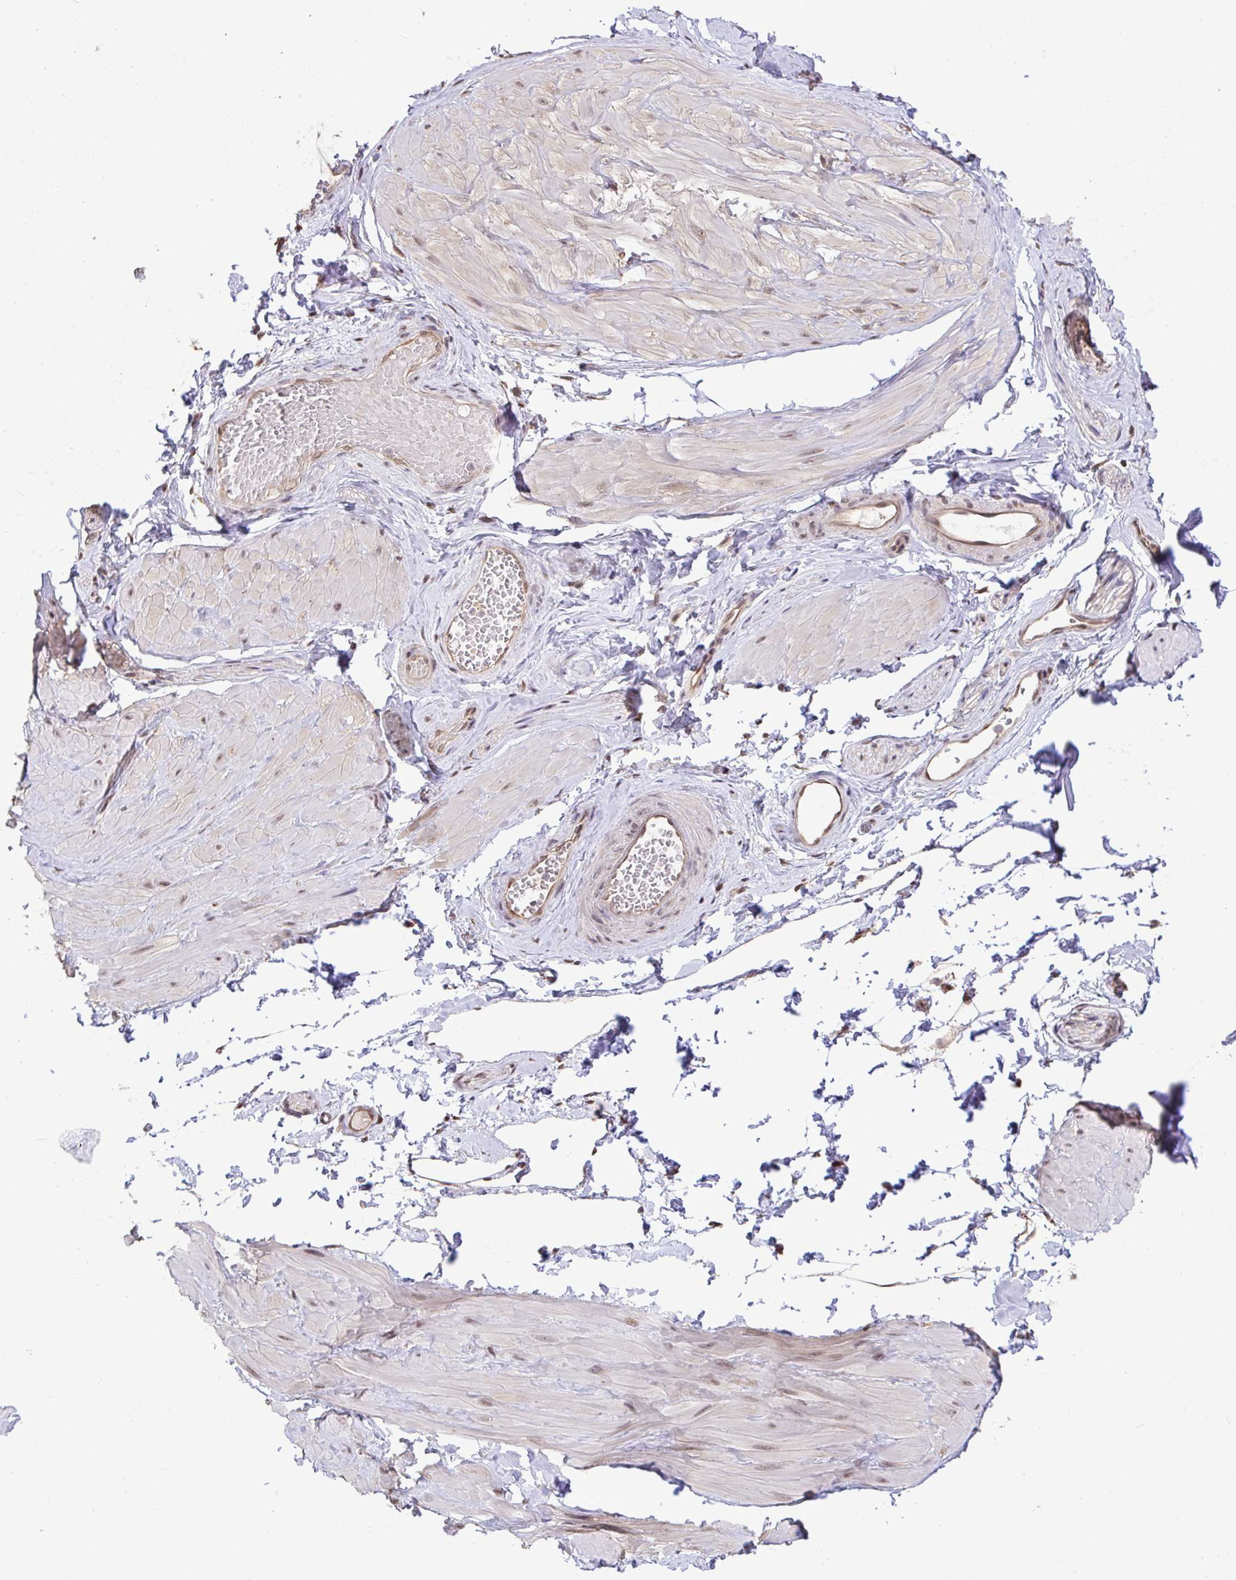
{"staining": {"intensity": "moderate", "quantity": ">75%", "location": "cytoplasmic/membranous,nuclear"}, "tissue": "adipose tissue", "cell_type": "Adipocytes", "image_type": "normal", "snomed": [{"axis": "morphology", "description": "Normal tissue, NOS"}, {"axis": "topography", "description": "Epididymis"}, {"axis": "topography", "description": "Peripheral nerve tissue"}], "caption": "A brown stain labels moderate cytoplasmic/membranous,nuclear staining of a protein in adipocytes of normal adipose tissue. The protein is shown in brown color, while the nuclei are stained blue.", "gene": "C12orf57", "patient": {"sex": "male", "age": 32}}